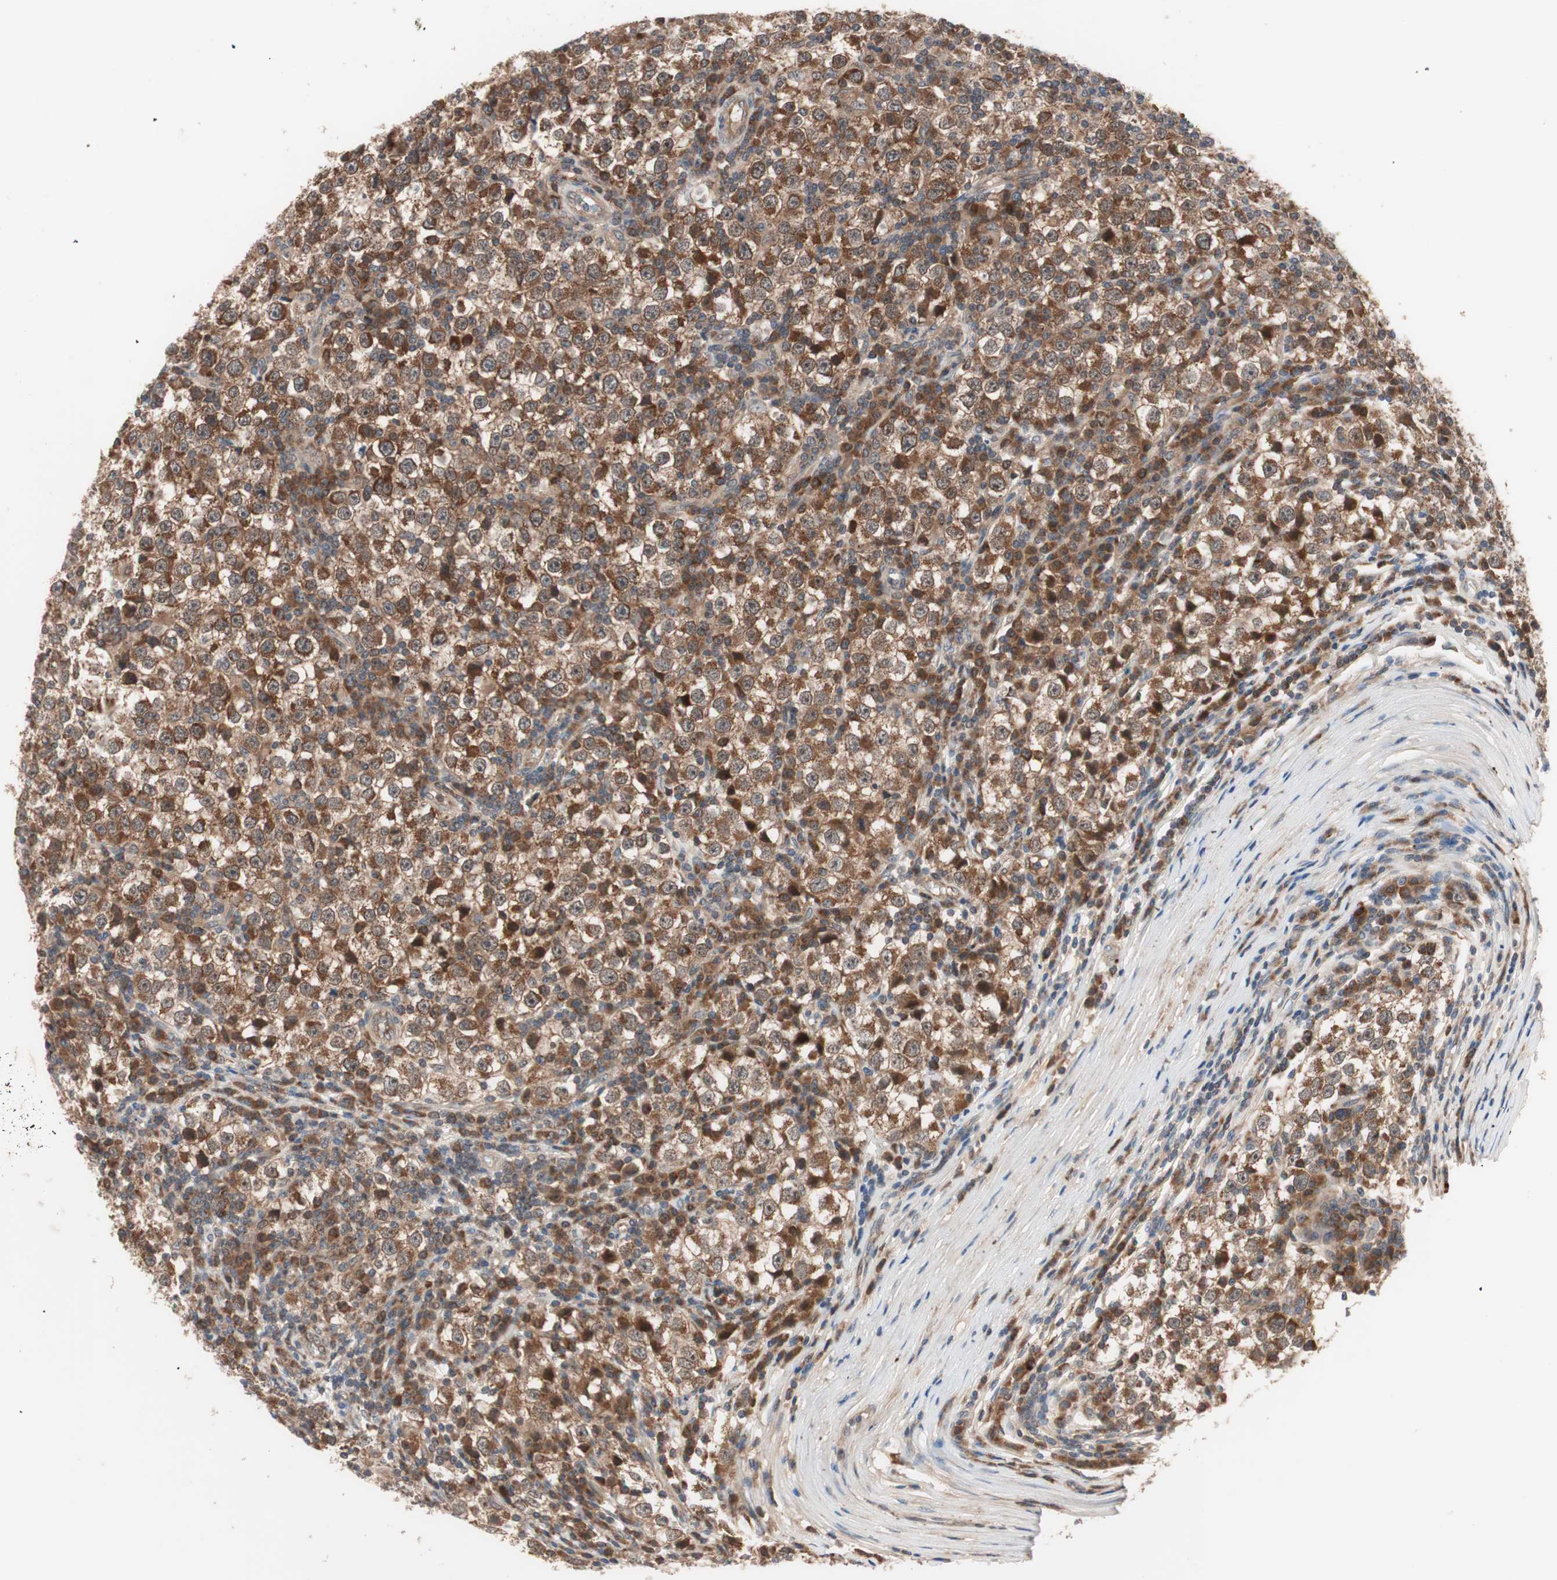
{"staining": {"intensity": "strong", "quantity": ">75%", "location": "cytoplasmic/membranous"}, "tissue": "testis cancer", "cell_type": "Tumor cells", "image_type": "cancer", "snomed": [{"axis": "morphology", "description": "Seminoma, NOS"}, {"axis": "topography", "description": "Testis"}], "caption": "Brown immunohistochemical staining in human testis seminoma exhibits strong cytoplasmic/membranous positivity in about >75% of tumor cells. Using DAB (brown) and hematoxylin (blue) stains, captured at high magnification using brightfield microscopy.", "gene": "HMBS", "patient": {"sex": "male", "age": 65}}